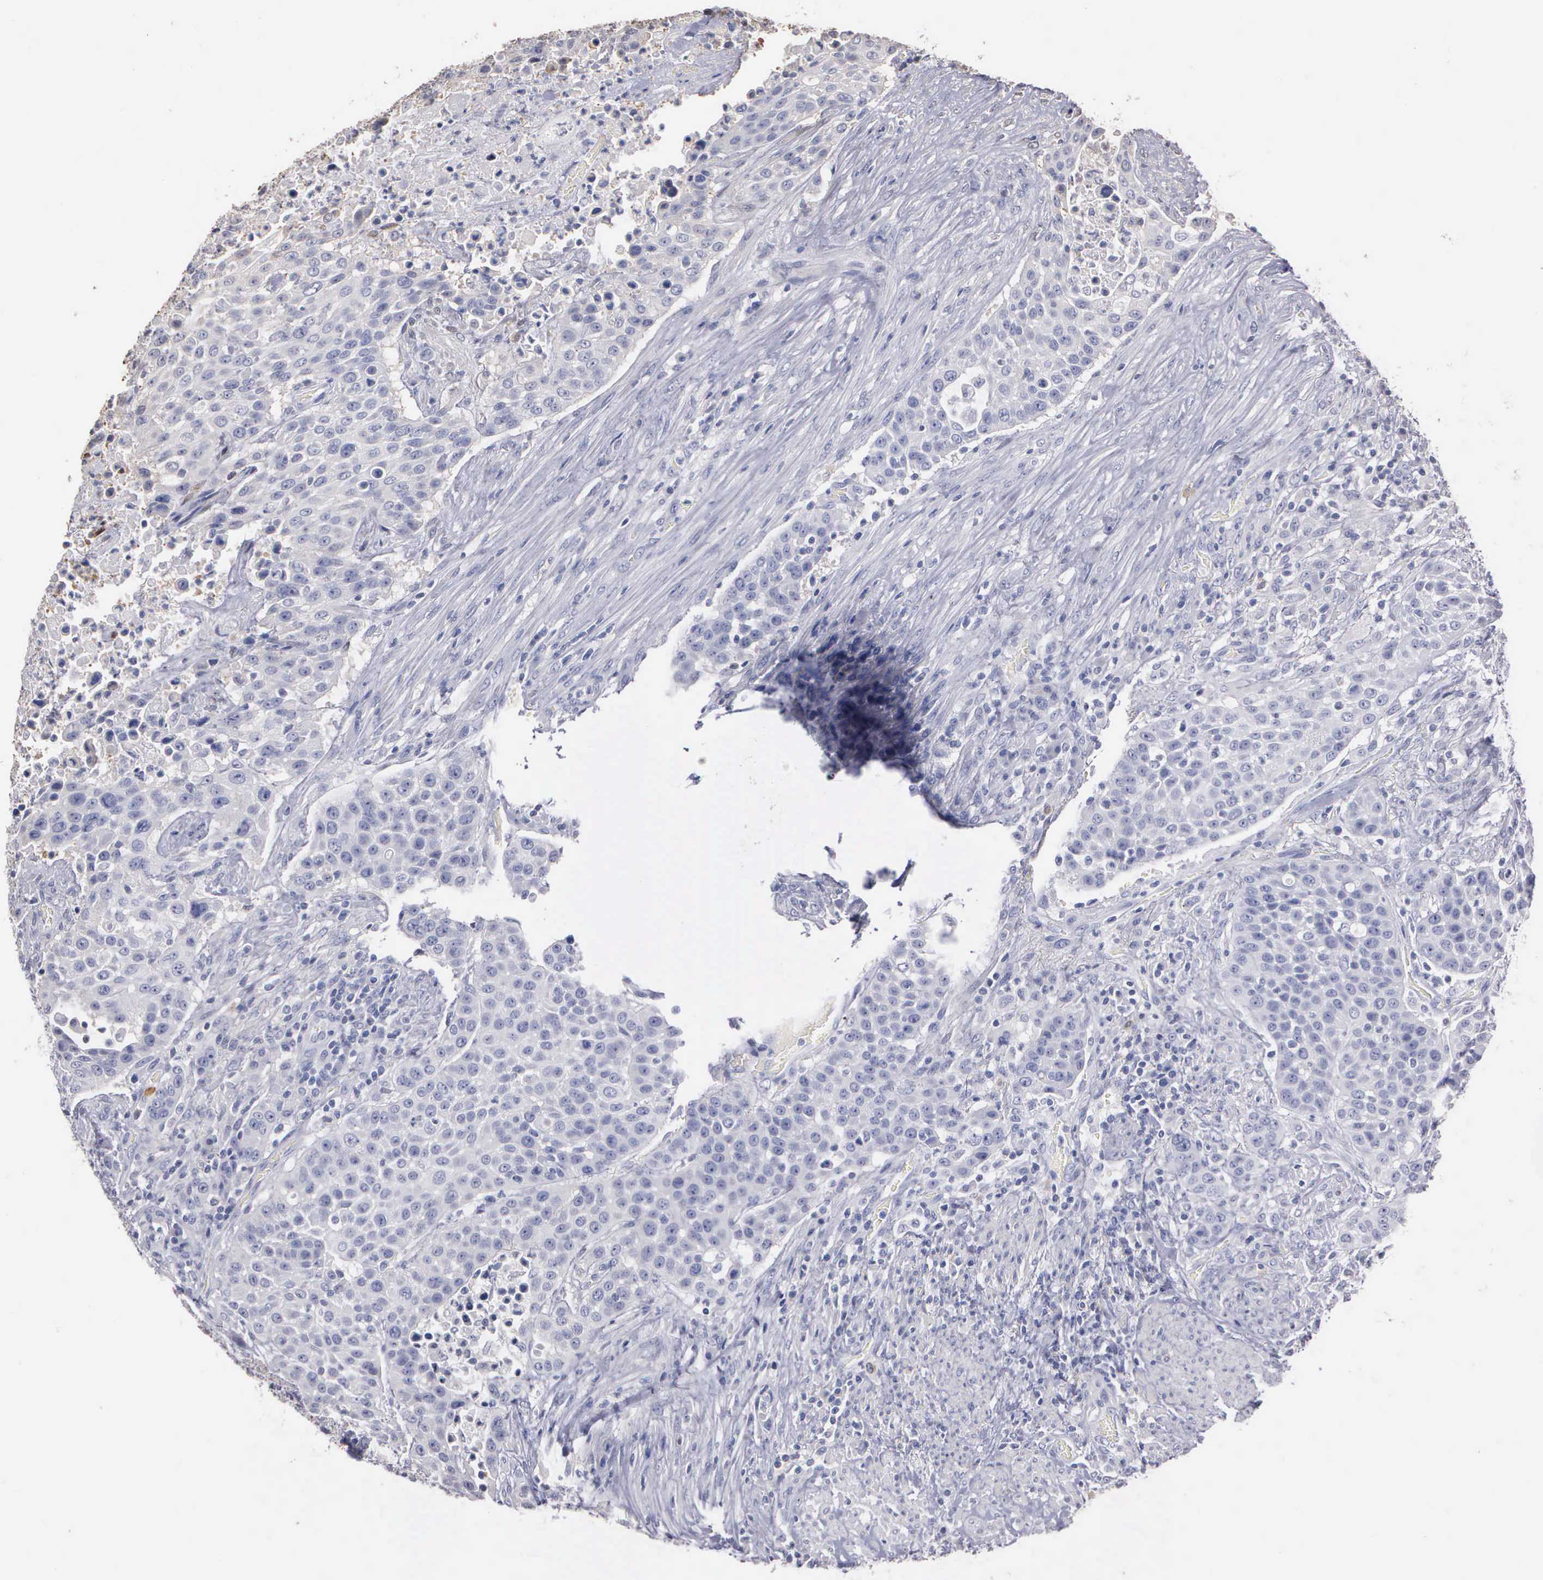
{"staining": {"intensity": "negative", "quantity": "none", "location": "none"}, "tissue": "urothelial cancer", "cell_type": "Tumor cells", "image_type": "cancer", "snomed": [{"axis": "morphology", "description": "Urothelial carcinoma, High grade"}, {"axis": "topography", "description": "Urinary bladder"}], "caption": "Immunohistochemistry photomicrograph of human urothelial carcinoma (high-grade) stained for a protein (brown), which displays no positivity in tumor cells.", "gene": "ENO3", "patient": {"sex": "male", "age": 74}}